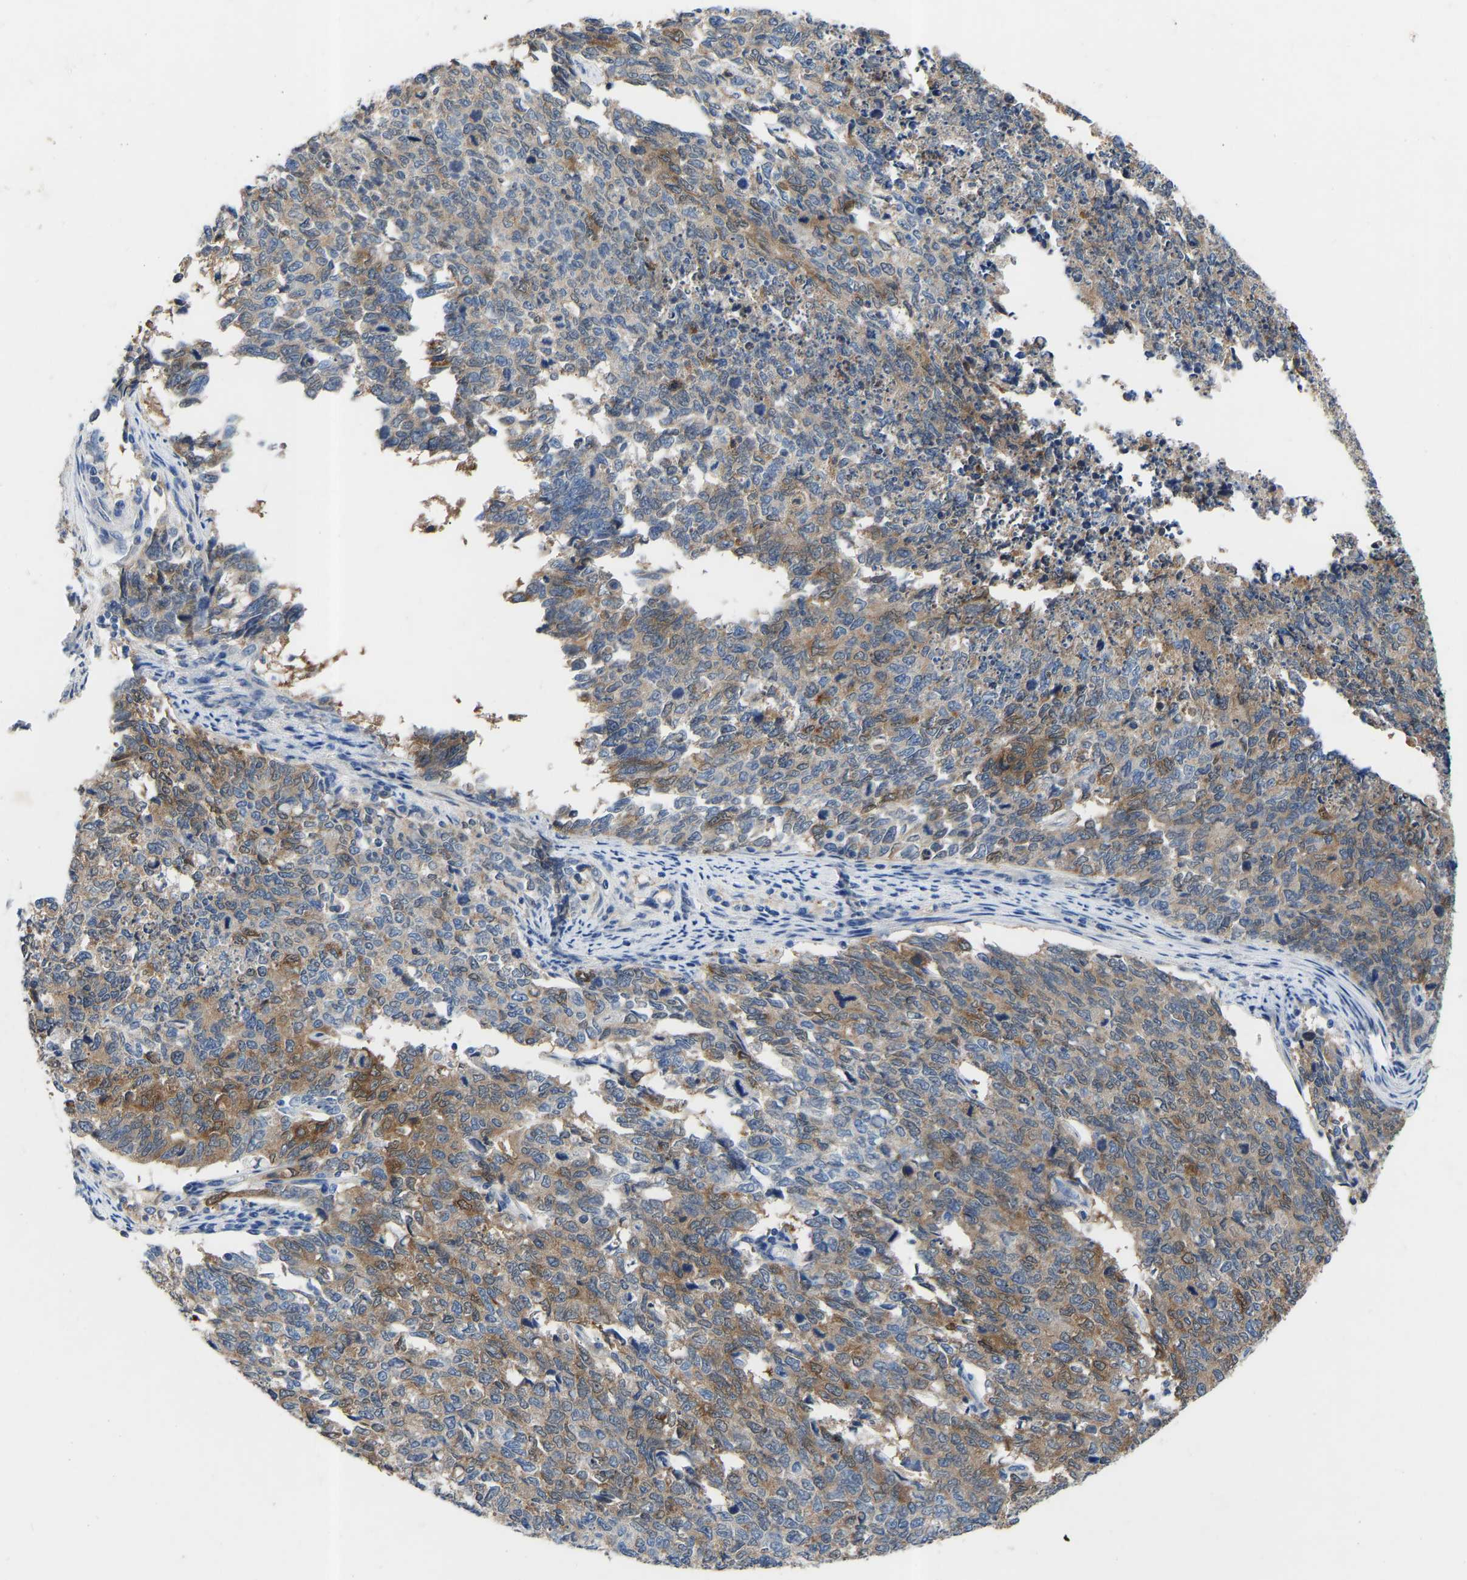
{"staining": {"intensity": "moderate", "quantity": "25%-75%", "location": "cytoplasmic/membranous"}, "tissue": "cervical cancer", "cell_type": "Tumor cells", "image_type": "cancer", "snomed": [{"axis": "morphology", "description": "Squamous cell carcinoma, NOS"}, {"axis": "topography", "description": "Cervix"}], "caption": "Cervical cancer (squamous cell carcinoma) stained with a brown dye reveals moderate cytoplasmic/membranous positive staining in approximately 25%-75% of tumor cells.", "gene": "RBP1", "patient": {"sex": "female", "age": 63}}